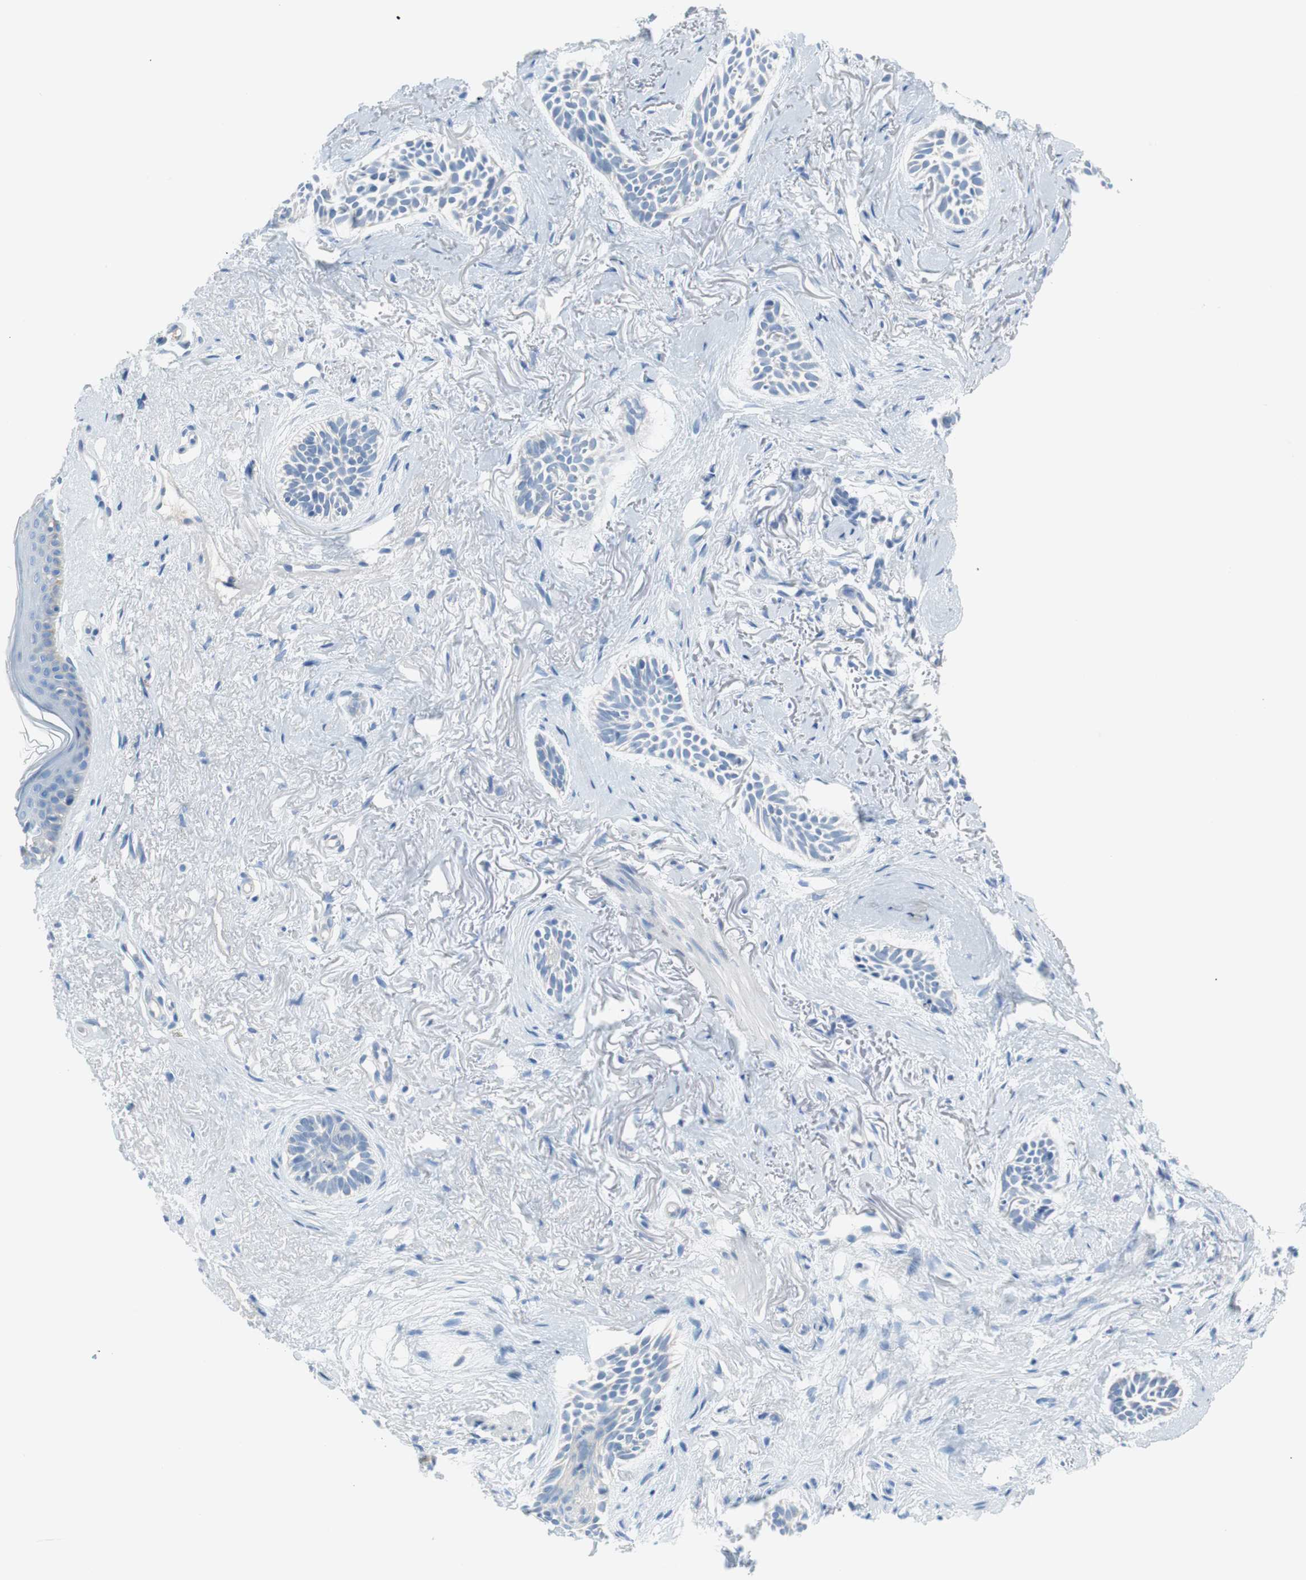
{"staining": {"intensity": "negative", "quantity": "none", "location": "none"}, "tissue": "skin cancer", "cell_type": "Tumor cells", "image_type": "cancer", "snomed": [{"axis": "morphology", "description": "Normal tissue, NOS"}, {"axis": "morphology", "description": "Basal cell carcinoma"}, {"axis": "topography", "description": "Skin"}], "caption": "DAB (3,3'-diaminobenzidine) immunohistochemical staining of skin cancer (basal cell carcinoma) displays no significant positivity in tumor cells.", "gene": "MYH1", "patient": {"sex": "female", "age": 84}}